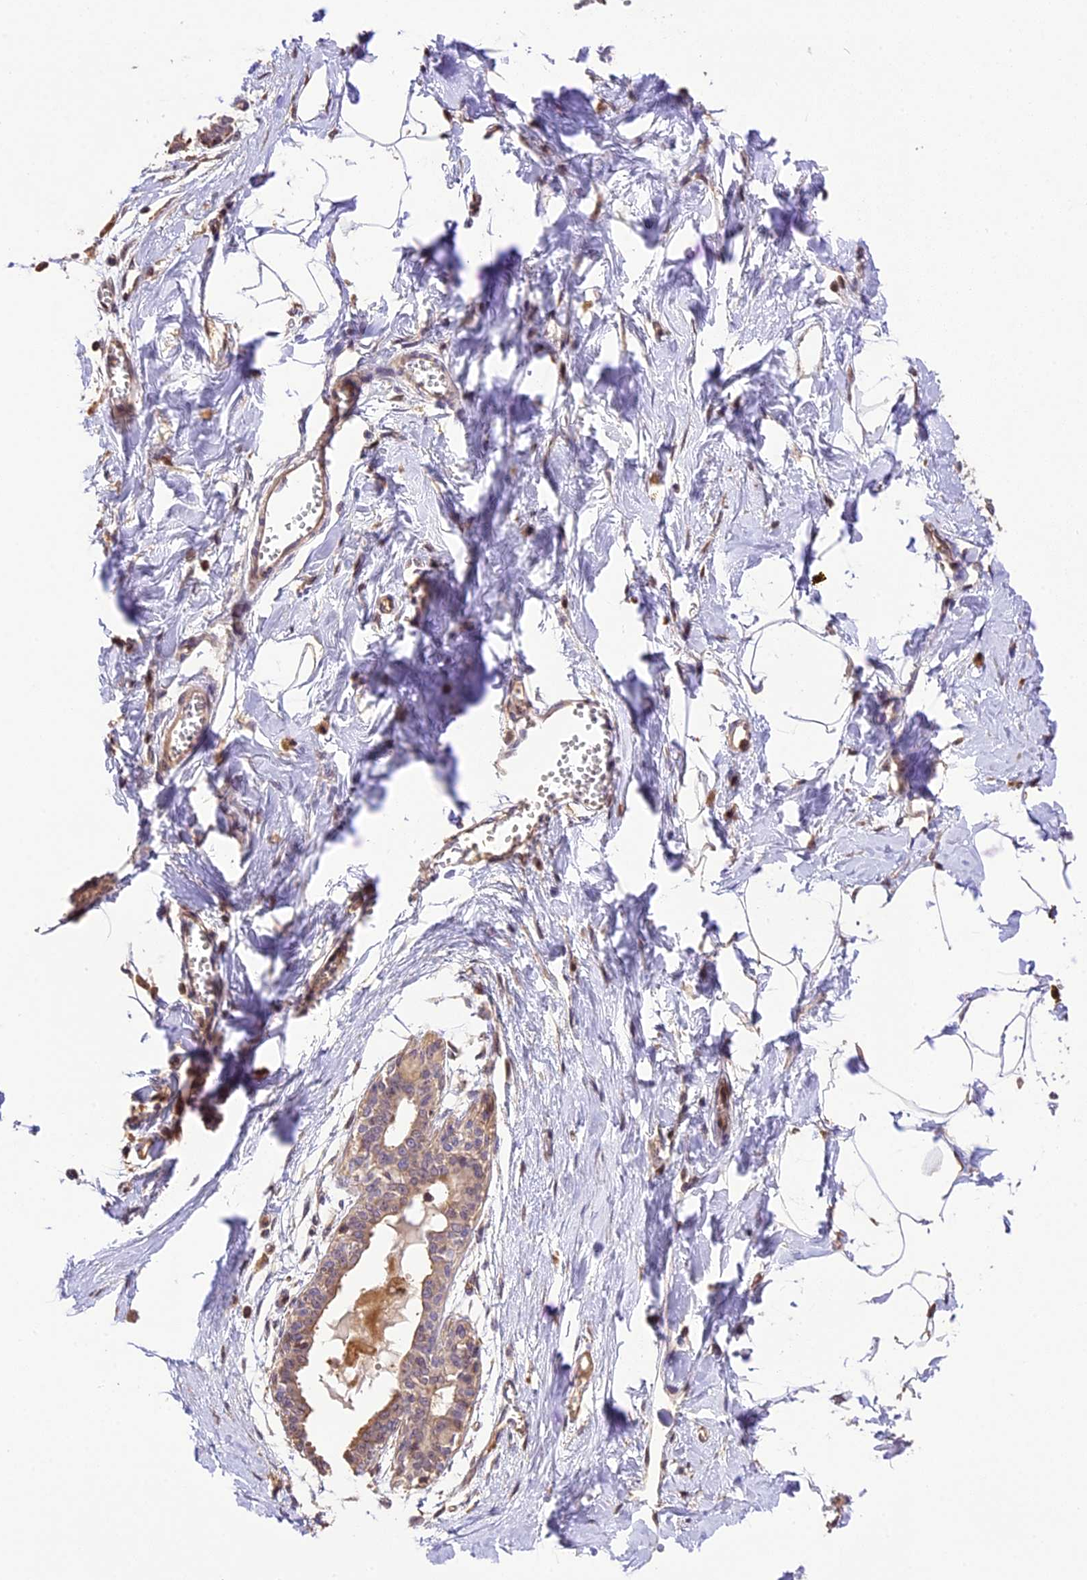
{"staining": {"intensity": "negative", "quantity": "none", "location": "none"}, "tissue": "breast", "cell_type": "Adipocytes", "image_type": "normal", "snomed": [{"axis": "morphology", "description": "Normal tissue, NOS"}, {"axis": "topography", "description": "Breast"}], "caption": "This is an IHC histopathology image of normal human breast. There is no staining in adipocytes.", "gene": "DGKH", "patient": {"sex": "female", "age": 27}}